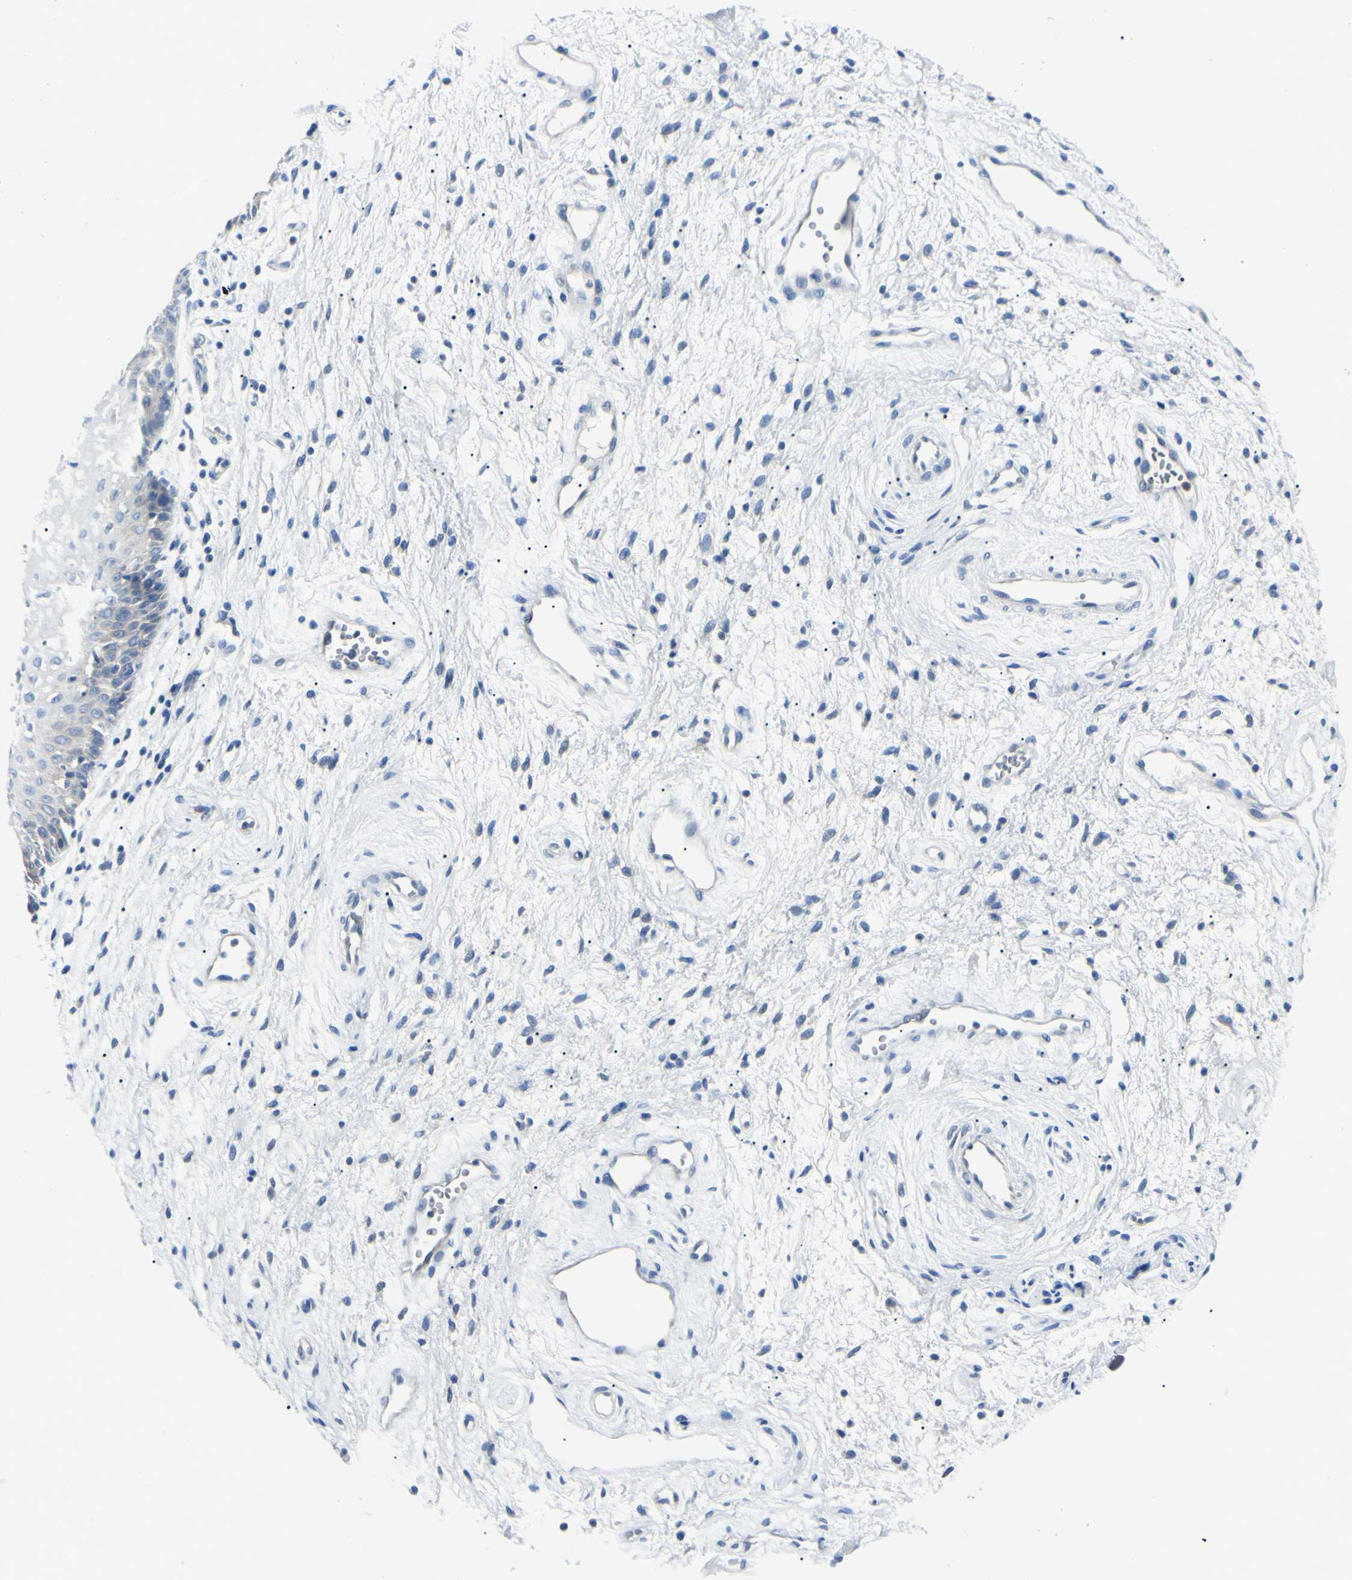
{"staining": {"intensity": "negative", "quantity": "none", "location": "none"}, "tissue": "vagina", "cell_type": "Squamous epithelial cells", "image_type": "normal", "snomed": [{"axis": "morphology", "description": "Normal tissue, NOS"}, {"axis": "topography", "description": "Vagina"}], "caption": "This is an immunohistochemistry histopathology image of unremarkable vagina. There is no staining in squamous epithelial cells.", "gene": "CA2", "patient": {"sex": "female", "age": 34}}